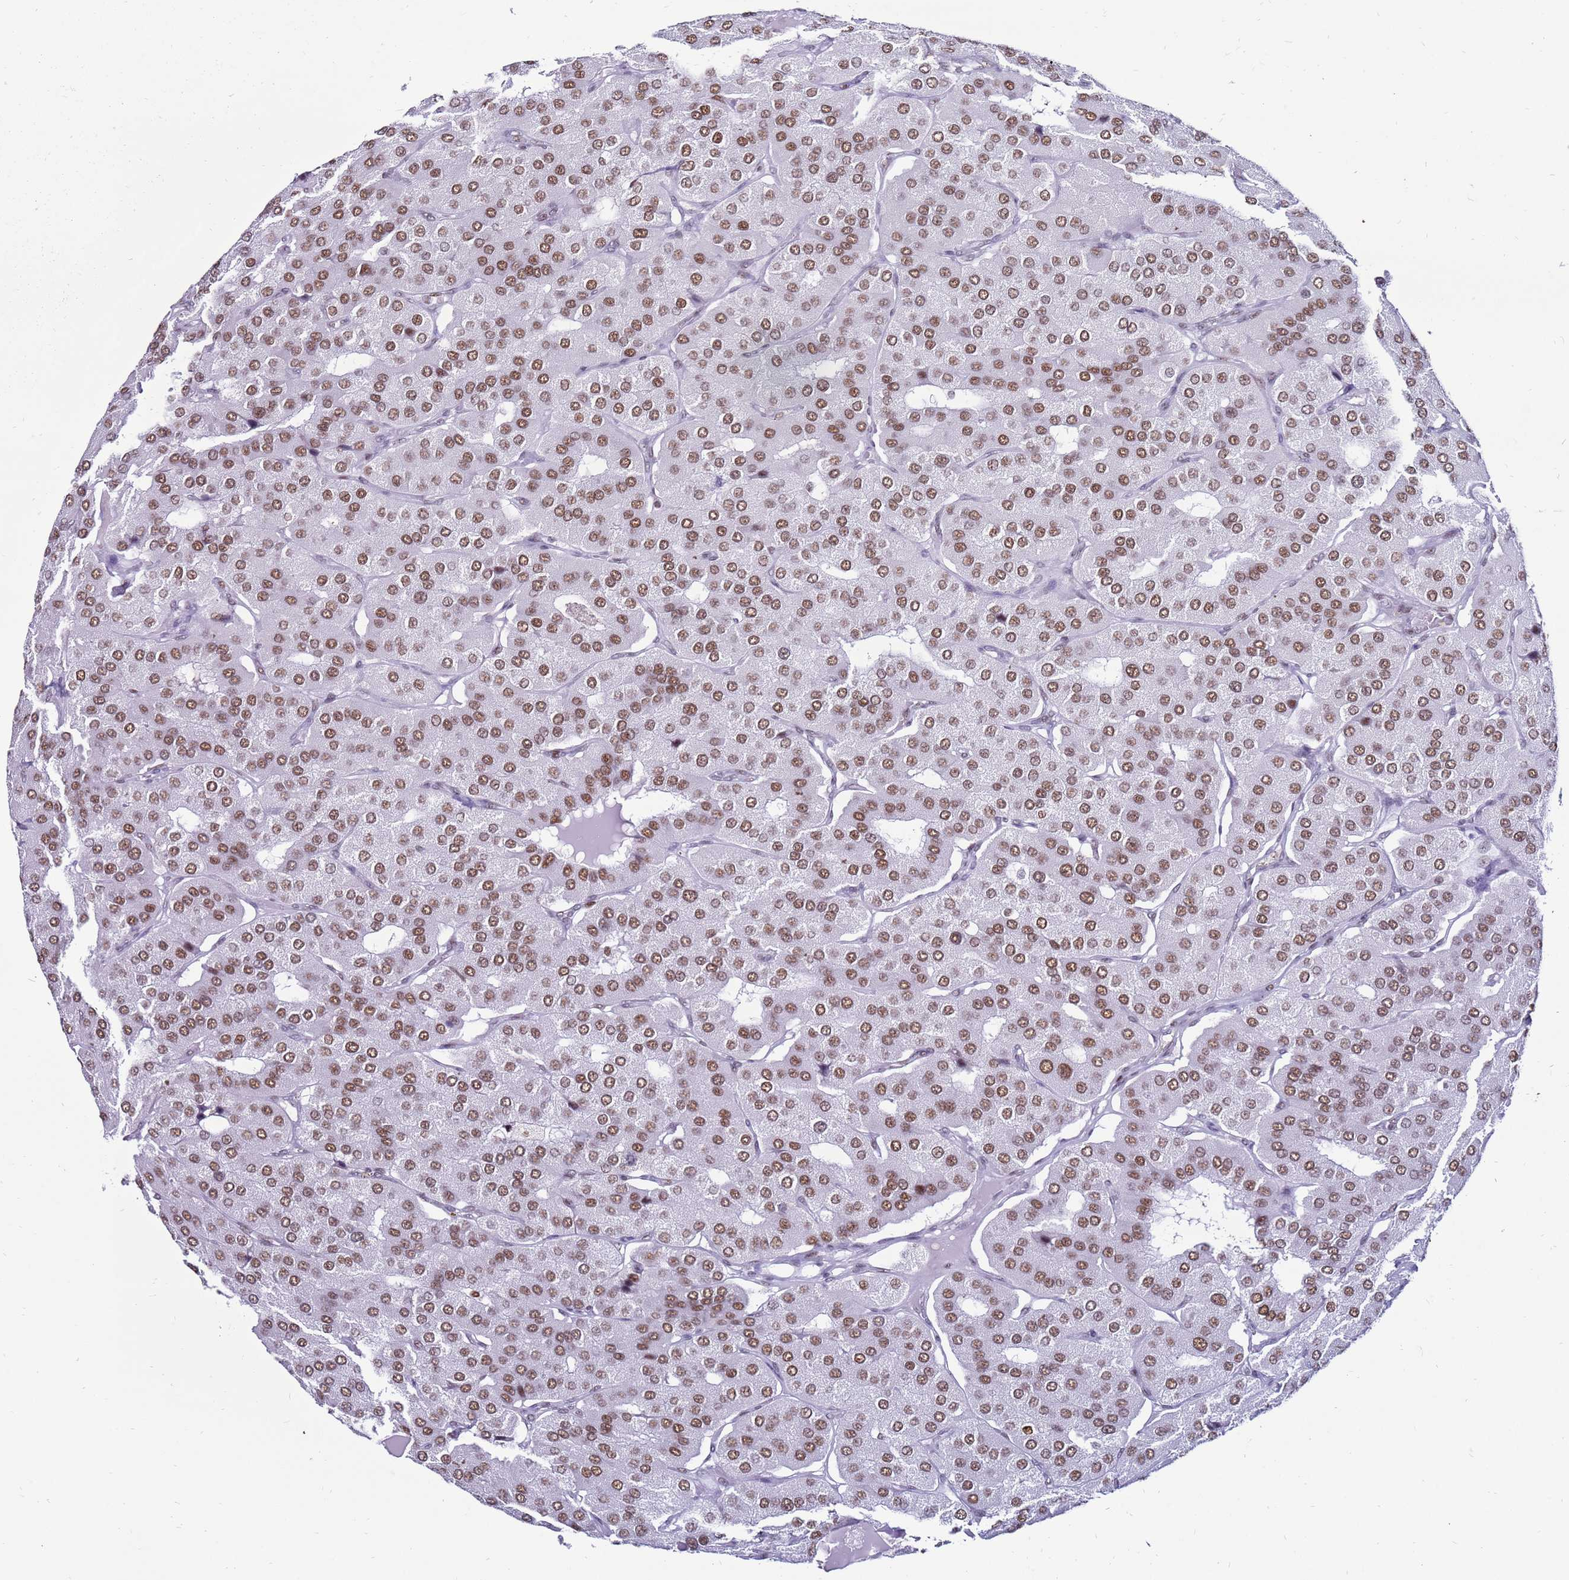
{"staining": {"intensity": "moderate", "quantity": ">75%", "location": "nuclear"}, "tissue": "parathyroid gland", "cell_type": "Glandular cells", "image_type": "normal", "snomed": [{"axis": "morphology", "description": "Normal tissue, NOS"}, {"axis": "morphology", "description": "Adenoma, NOS"}, {"axis": "topography", "description": "Parathyroid gland"}], "caption": "Protein staining by IHC exhibits moderate nuclear expression in about >75% of glandular cells in normal parathyroid gland. (brown staining indicates protein expression, while blue staining denotes nuclei).", "gene": "KPNA4", "patient": {"sex": "female", "age": 86}}